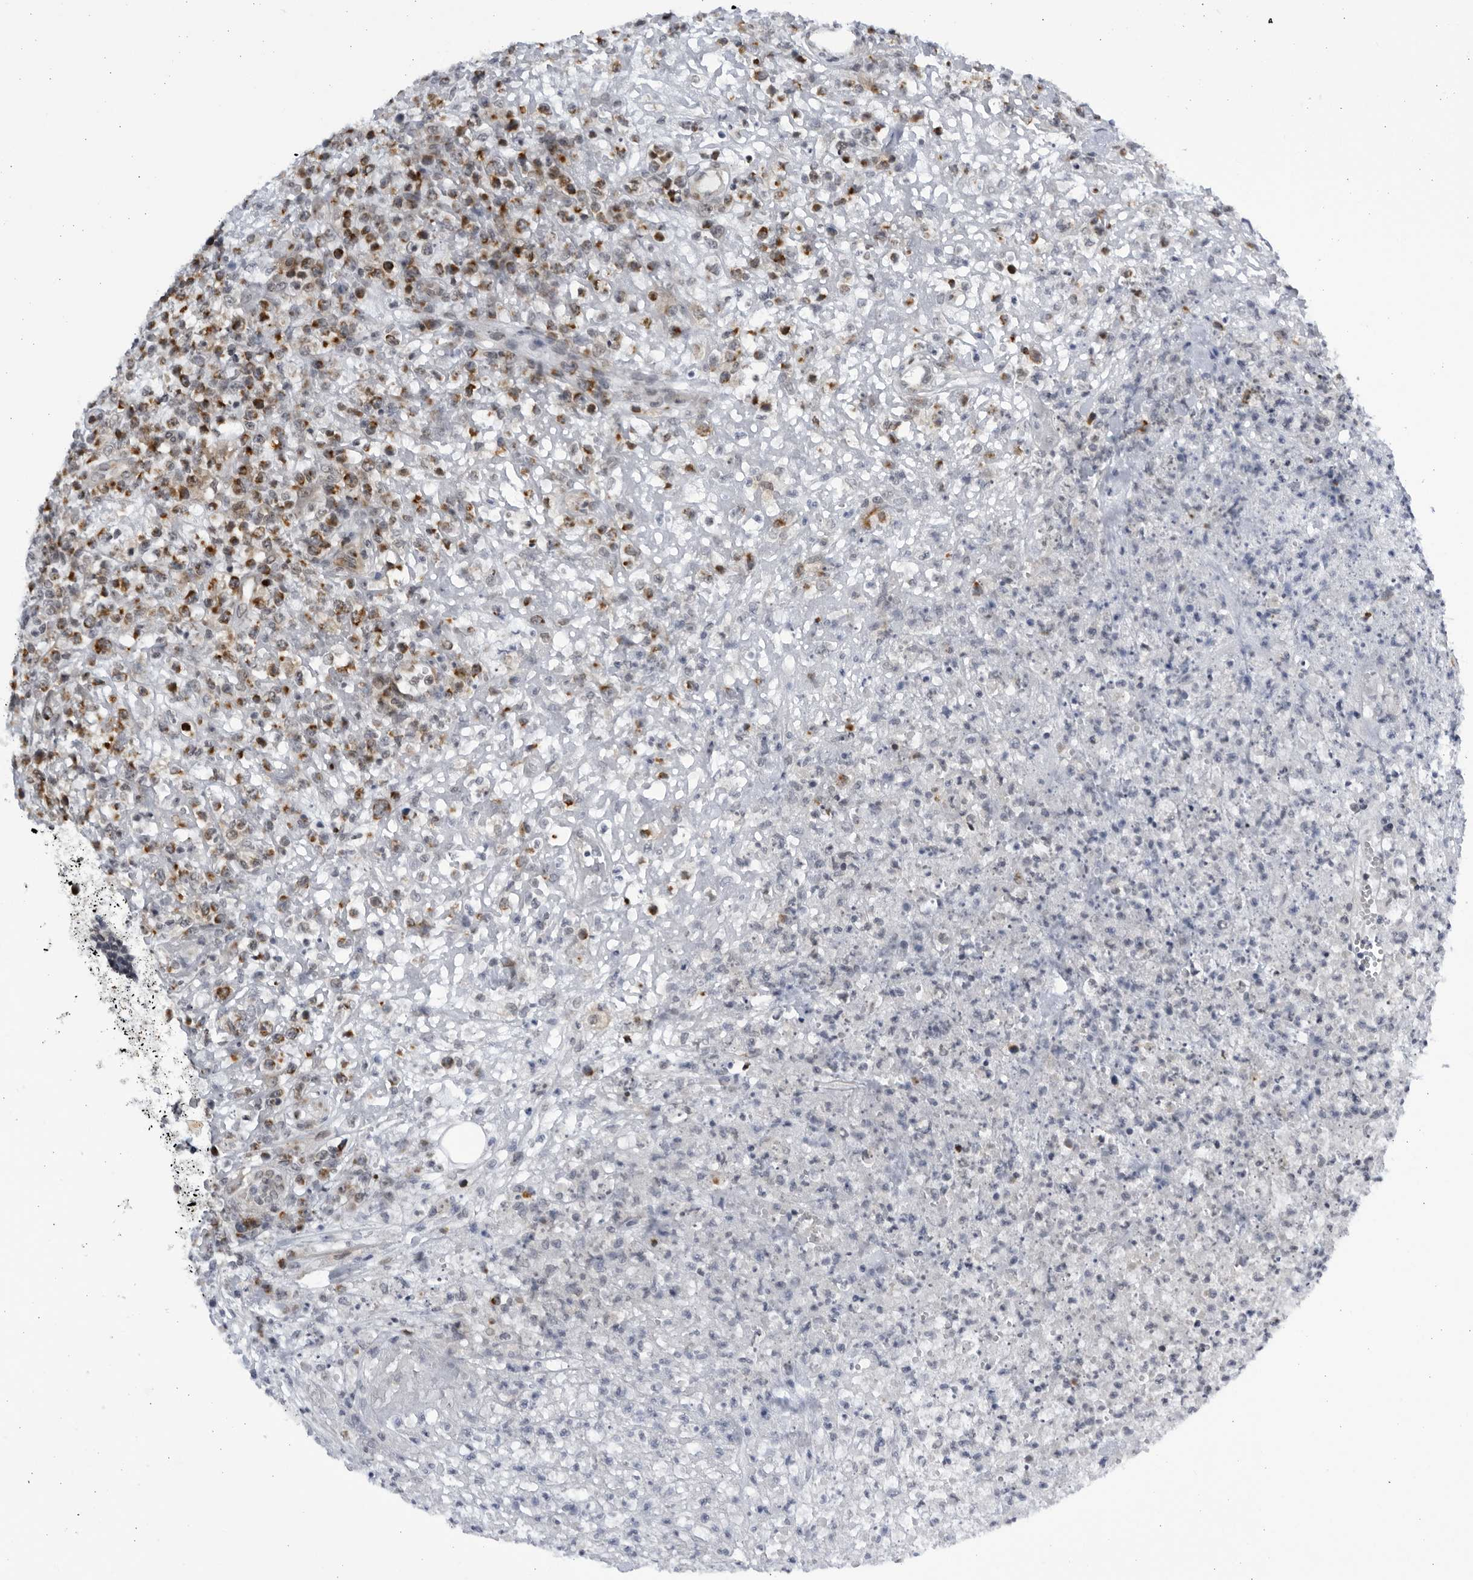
{"staining": {"intensity": "moderate", "quantity": ">75%", "location": "cytoplasmic/membranous,nuclear"}, "tissue": "lymphoma", "cell_type": "Tumor cells", "image_type": "cancer", "snomed": [{"axis": "morphology", "description": "Malignant lymphoma, non-Hodgkin's type, High grade"}, {"axis": "topography", "description": "Colon"}], "caption": "A high-resolution histopathology image shows immunohistochemistry staining of malignant lymphoma, non-Hodgkin's type (high-grade), which exhibits moderate cytoplasmic/membranous and nuclear positivity in about >75% of tumor cells.", "gene": "SLC25A22", "patient": {"sex": "female", "age": 53}}